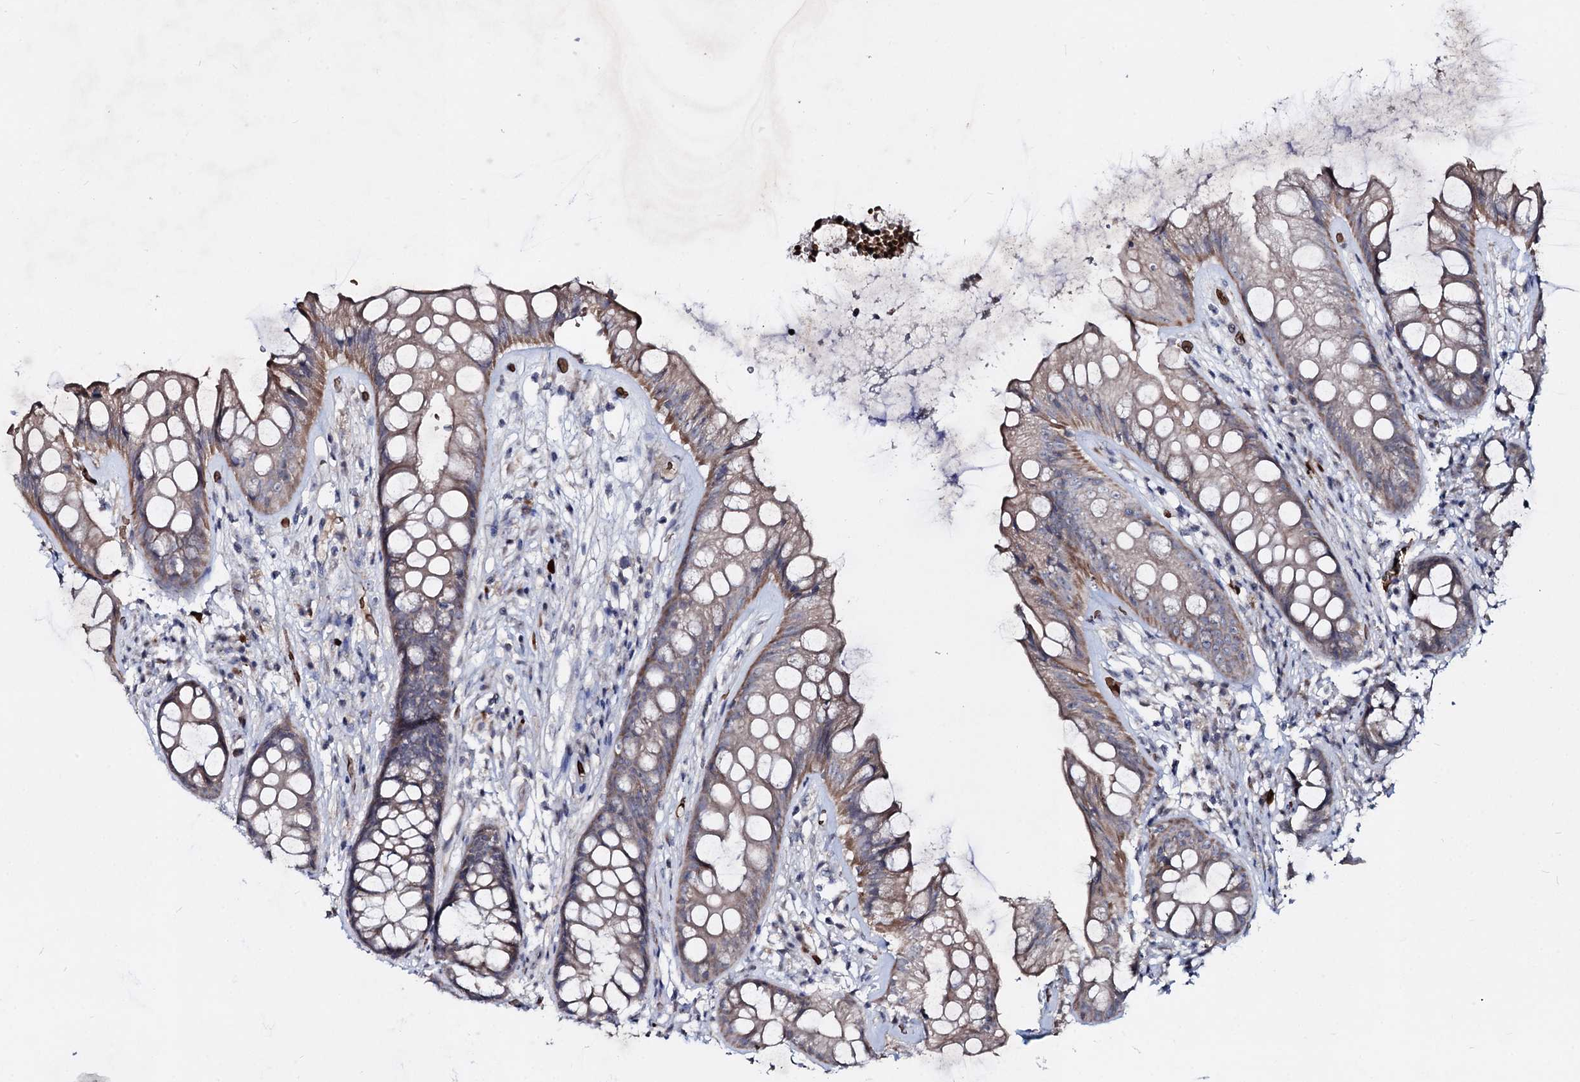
{"staining": {"intensity": "moderate", "quantity": ">75%", "location": "cytoplasmic/membranous"}, "tissue": "rectum", "cell_type": "Glandular cells", "image_type": "normal", "snomed": [{"axis": "morphology", "description": "Normal tissue, NOS"}, {"axis": "topography", "description": "Rectum"}], "caption": "A histopathology image of human rectum stained for a protein reveals moderate cytoplasmic/membranous brown staining in glandular cells. (DAB = brown stain, brightfield microscopy at high magnification).", "gene": "RNF6", "patient": {"sex": "male", "age": 74}}